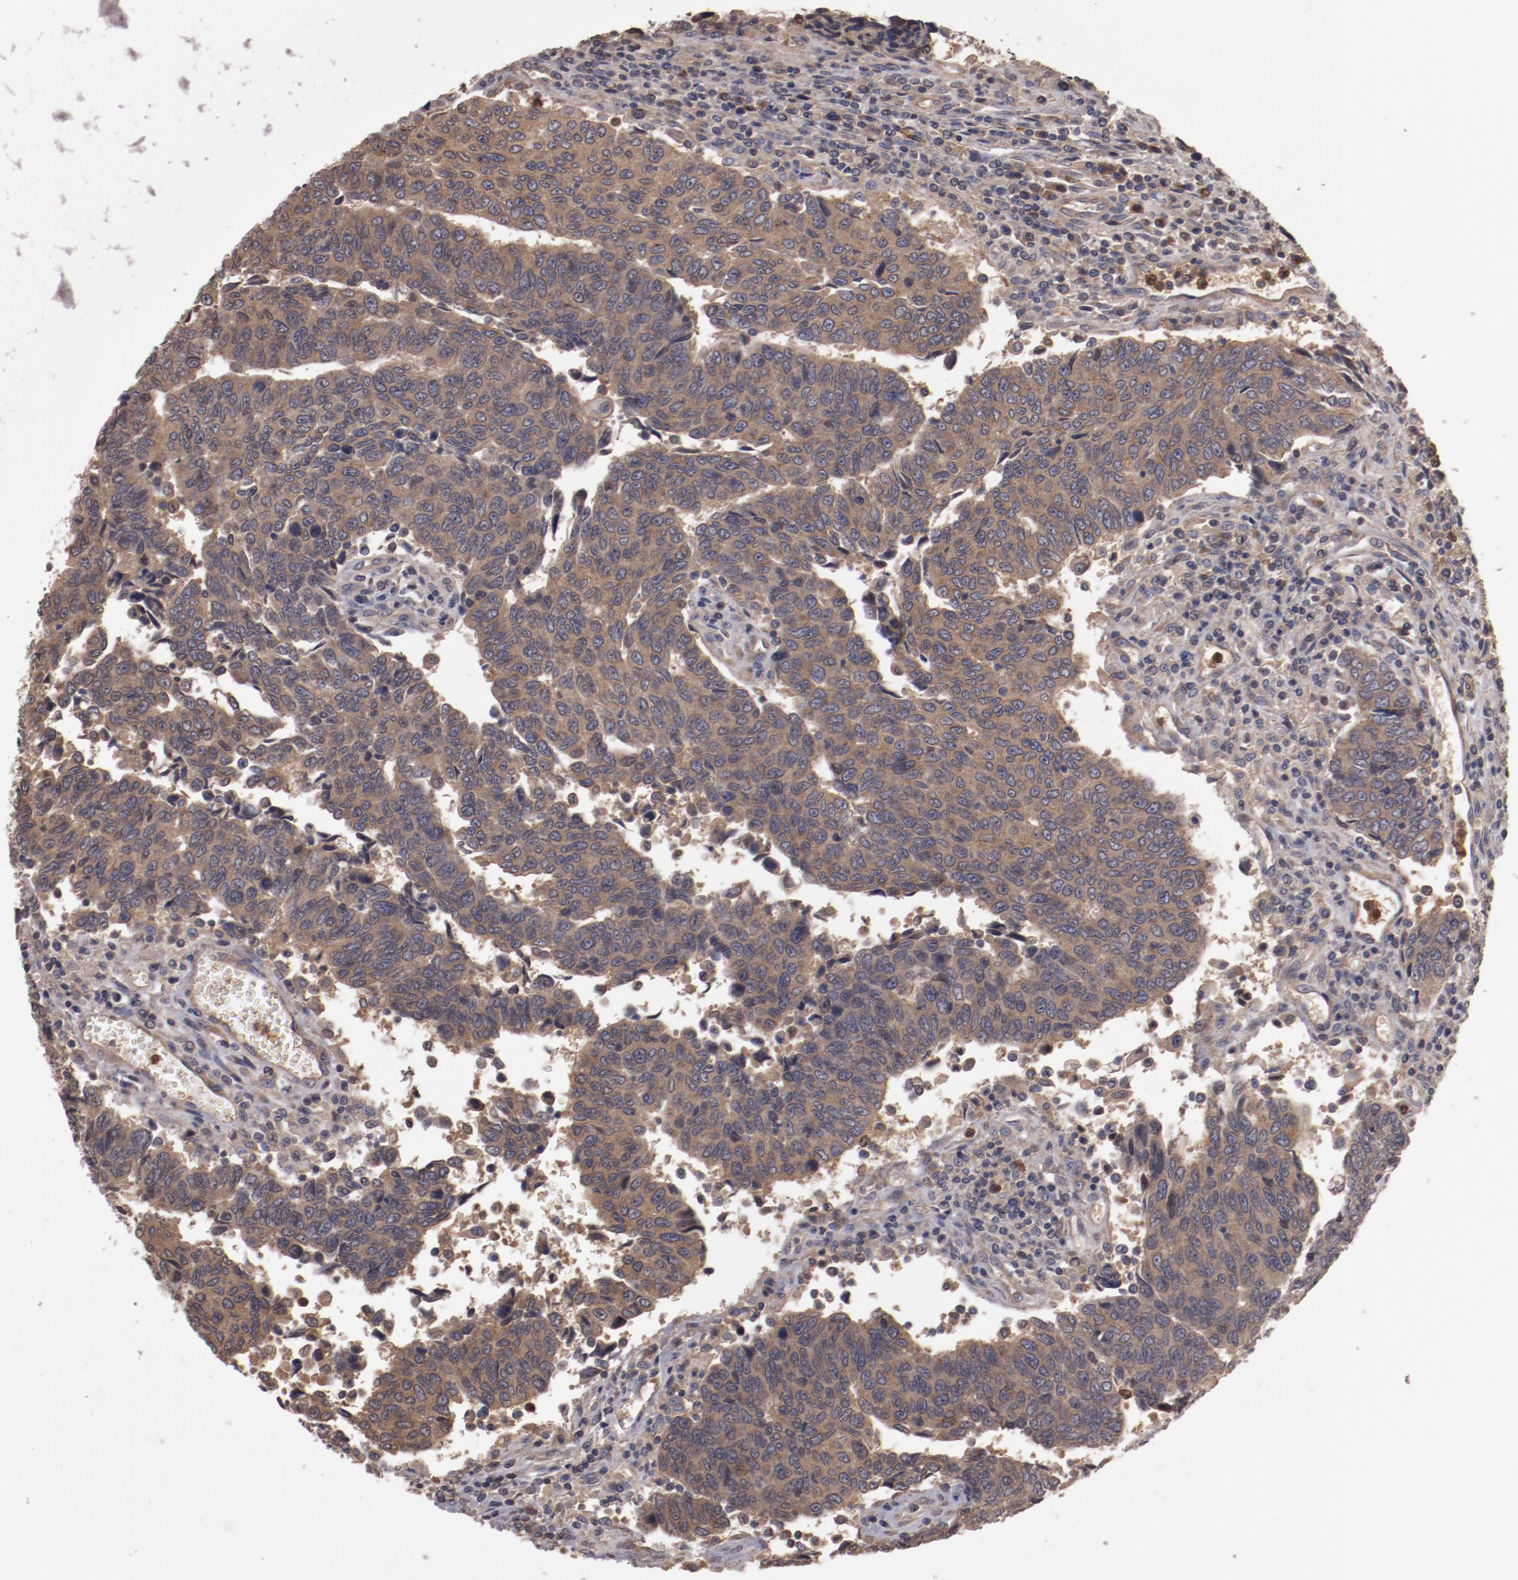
{"staining": {"intensity": "moderate", "quantity": ">75%", "location": "cytoplasmic/membranous"}, "tissue": "urothelial cancer", "cell_type": "Tumor cells", "image_type": "cancer", "snomed": [{"axis": "morphology", "description": "Urothelial carcinoma, High grade"}, {"axis": "topography", "description": "Urinary bladder"}], "caption": "Tumor cells demonstrate moderate cytoplasmic/membranous positivity in about >75% of cells in urothelial carcinoma (high-grade).", "gene": "SERPINA7", "patient": {"sex": "male", "age": 86}}